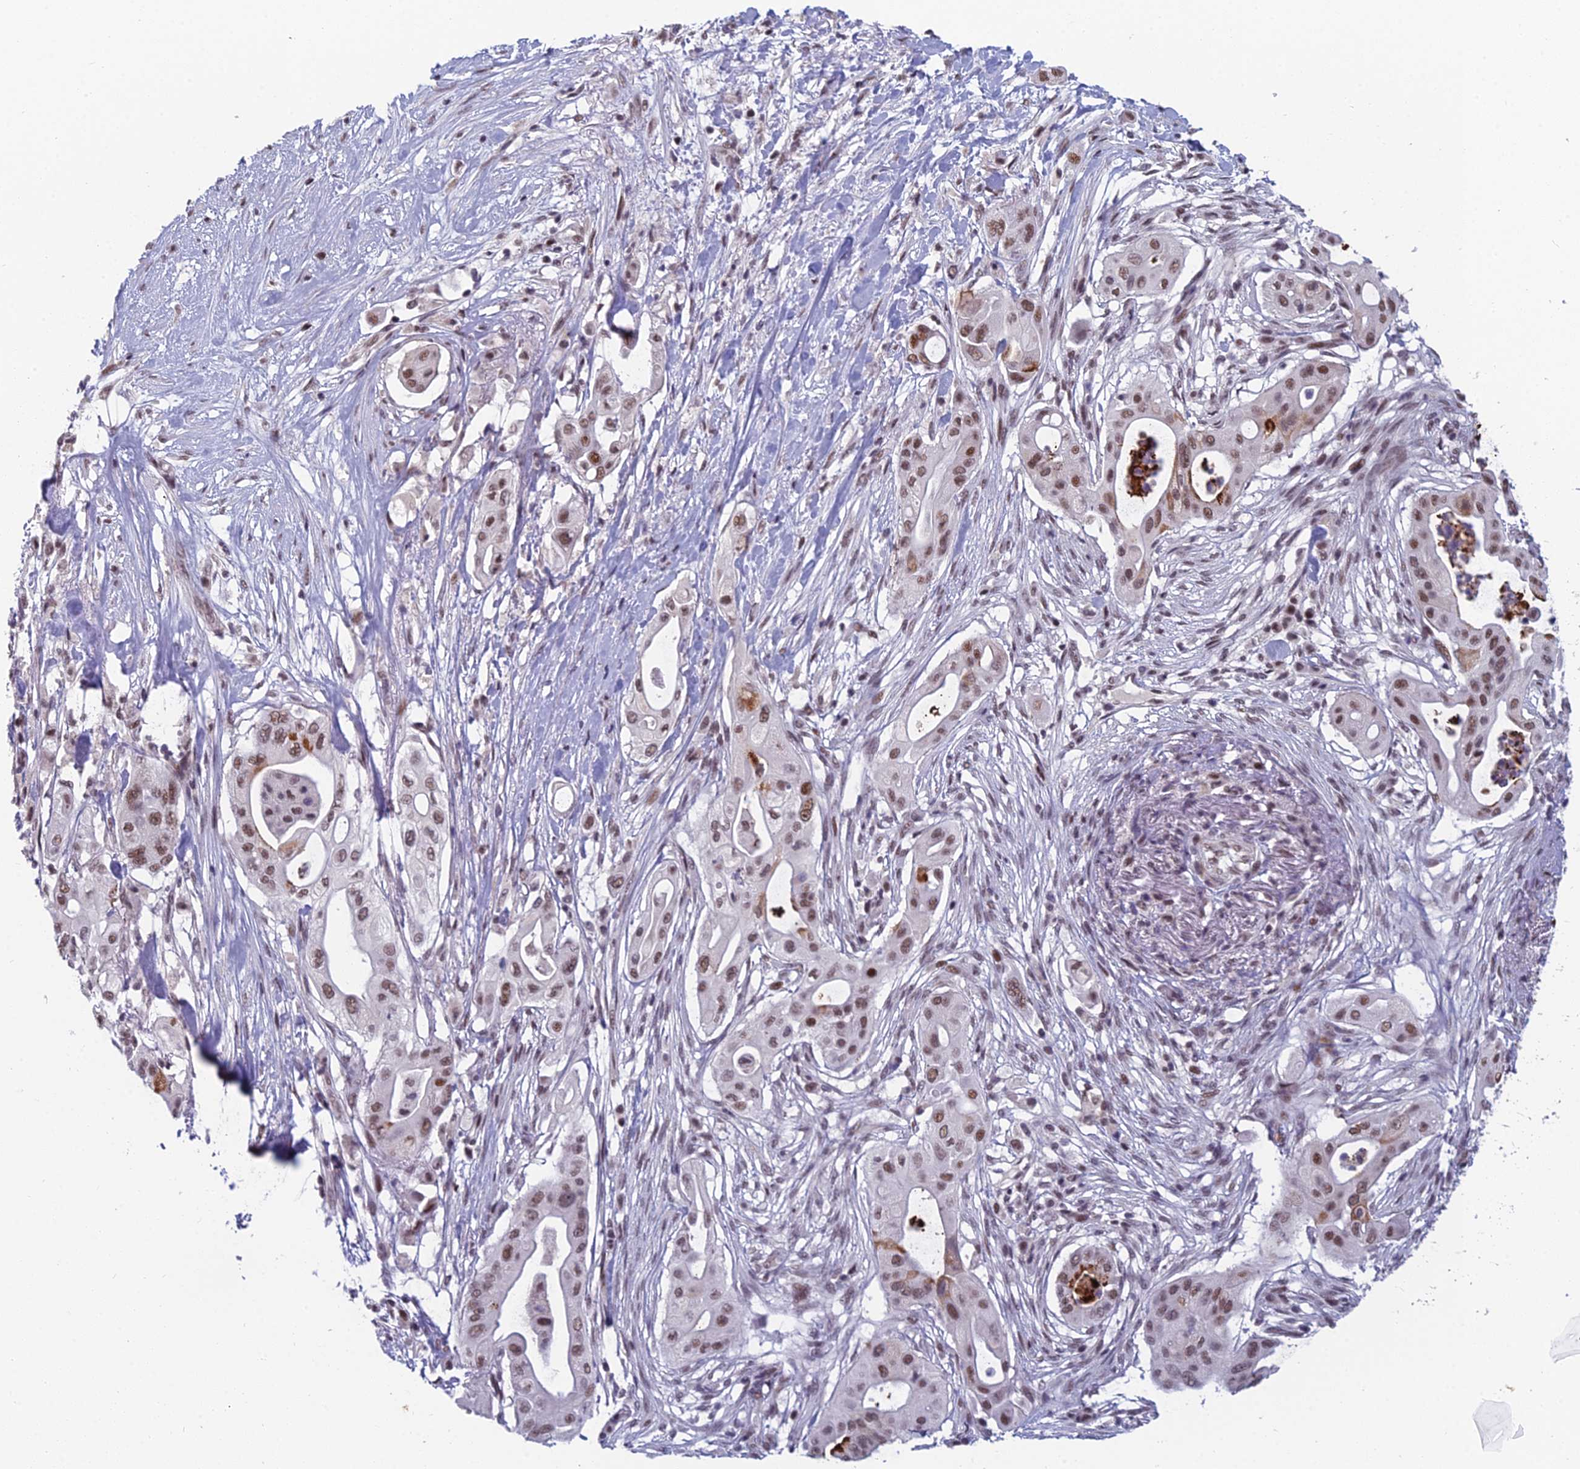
{"staining": {"intensity": "moderate", "quantity": "25%-75%", "location": "cytoplasmic/membranous,nuclear"}, "tissue": "pancreatic cancer", "cell_type": "Tumor cells", "image_type": "cancer", "snomed": [{"axis": "morphology", "description": "Adenocarcinoma, NOS"}, {"axis": "topography", "description": "Pancreas"}], "caption": "Immunohistochemistry photomicrograph of neoplastic tissue: pancreatic cancer stained using immunohistochemistry (IHC) shows medium levels of moderate protein expression localized specifically in the cytoplasmic/membranous and nuclear of tumor cells, appearing as a cytoplasmic/membranous and nuclear brown color.", "gene": "RGS17", "patient": {"sex": "male", "age": 68}}